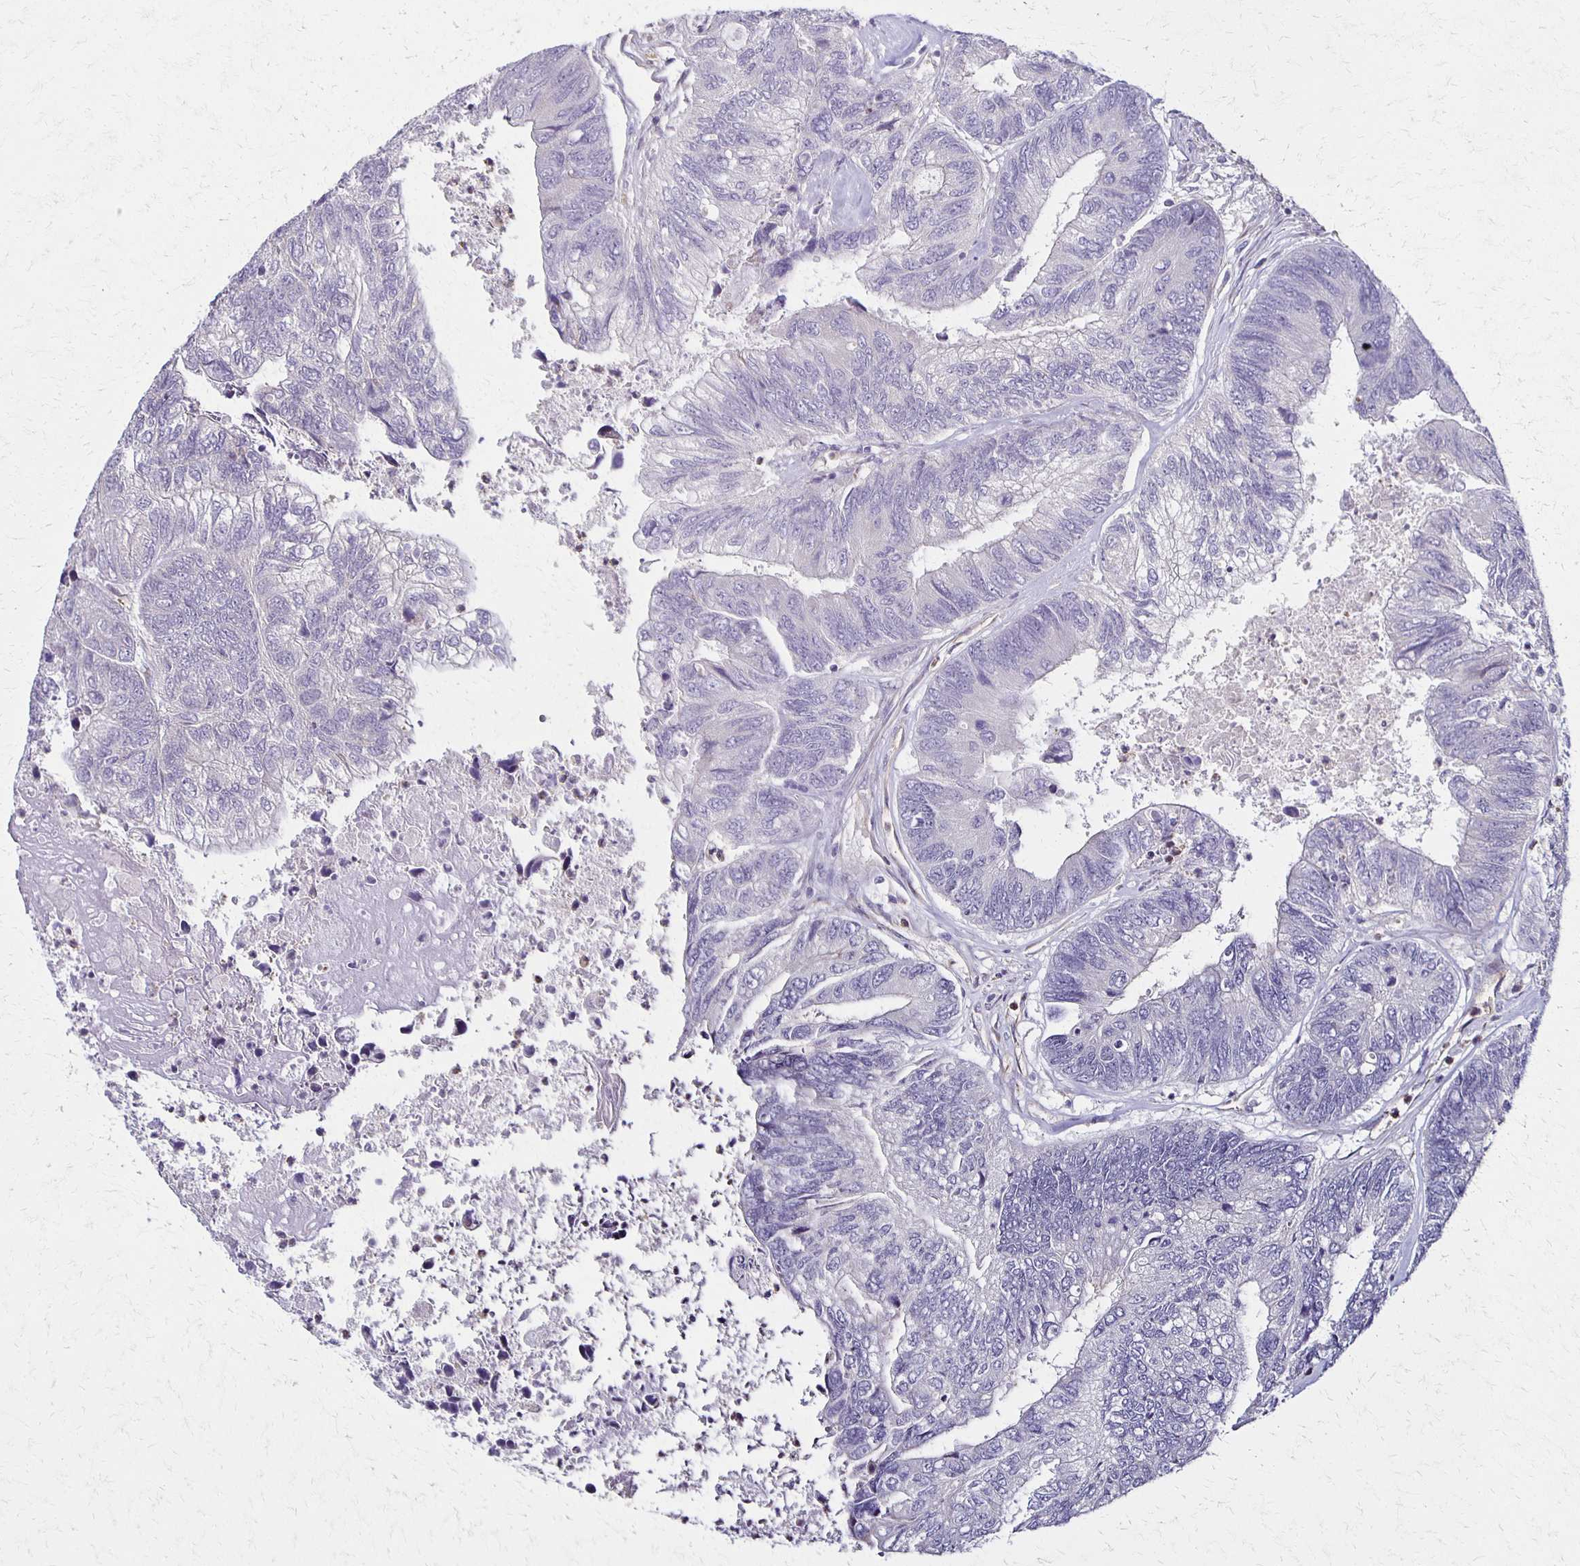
{"staining": {"intensity": "negative", "quantity": "none", "location": "none"}, "tissue": "colorectal cancer", "cell_type": "Tumor cells", "image_type": "cancer", "snomed": [{"axis": "morphology", "description": "Adenocarcinoma, NOS"}, {"axis": "topography", "description": "Colon"}], "caption": "Colorectal cancer was stained to show a protein in brown. There is no significant expression in tumor cells. (Brightfield microscopy of DAB (3,3'-diaminobenzidine) IHC at high magnification).", "gene": "GPX4", "patient": {"sex": "female", "age": 67}}